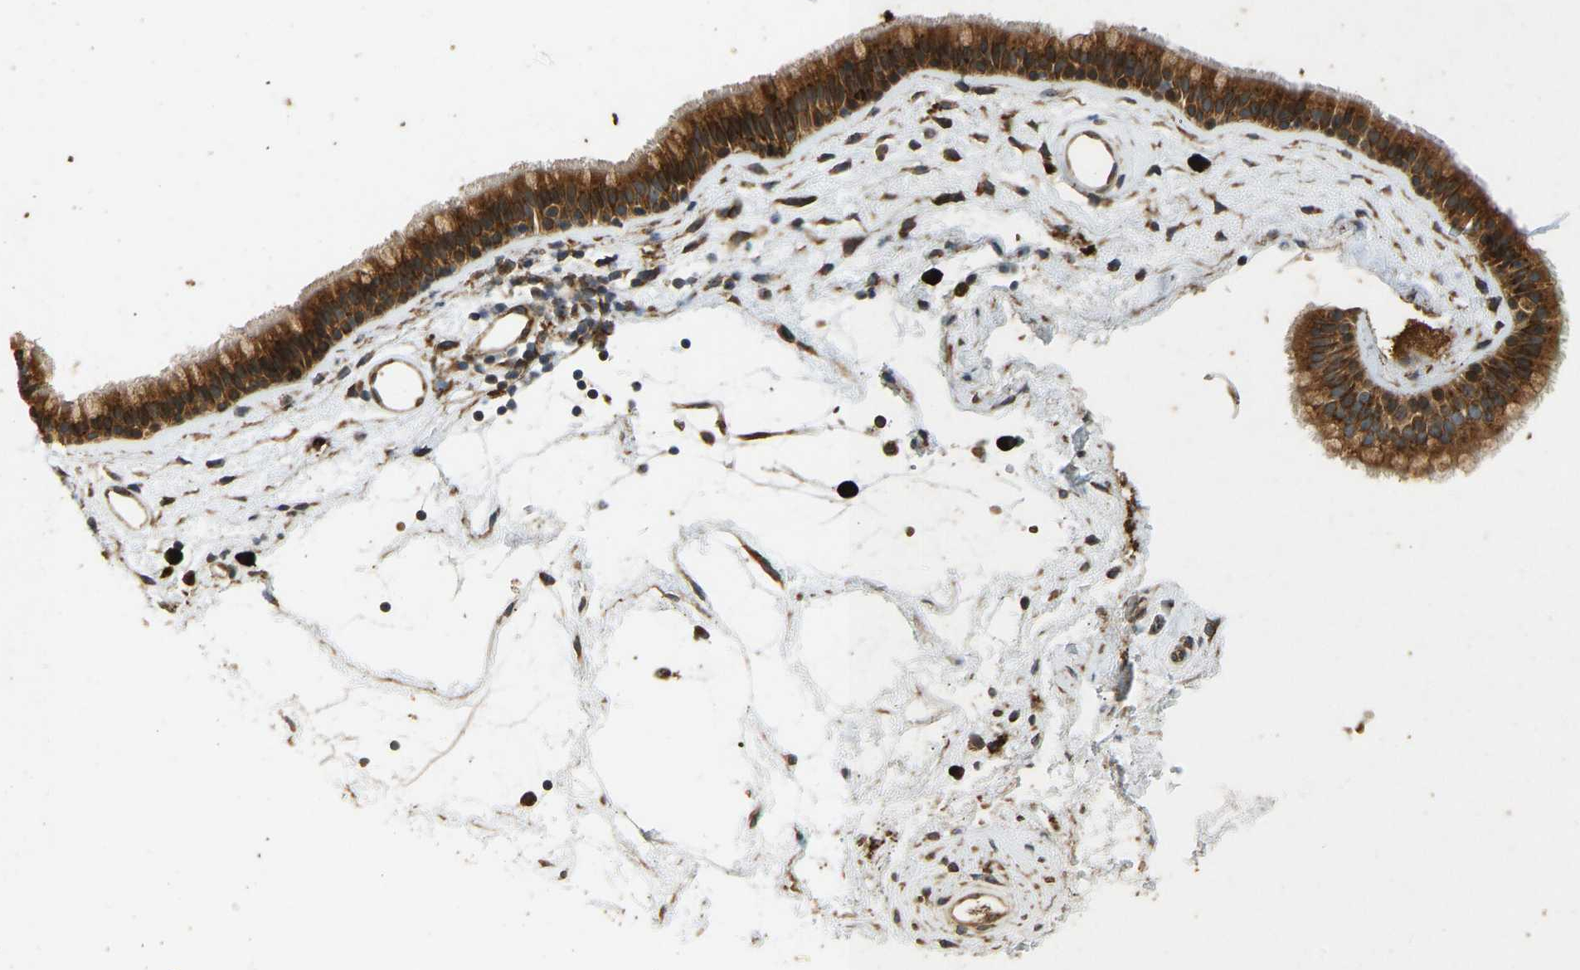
{"staining": {"intensity": "strong", "quantity": ">75%", "location": "cytoplasmic/membranous"}, "tissue": "nasopharynx", "cell_type": "Respiratory epithelial cells", "image_type": "normal", "snomed": [{"axis": "morphology", "description": "Normal tissue, NOS"}, {"axis": "morphology", "description": "Inflammation, NOS"}, {"axis": "topography", "description": "Nasopharynx"}], "caption": "High-power microscopy captured an immunohistochemistry micrograph of unremarkable nasopharynx, revealing strong cytoplasmic/membranous staining in approximately >75% of respiratory epithelial cells.", "gene": "RPN2", "patient": {"sex": "male", "age": 48}}